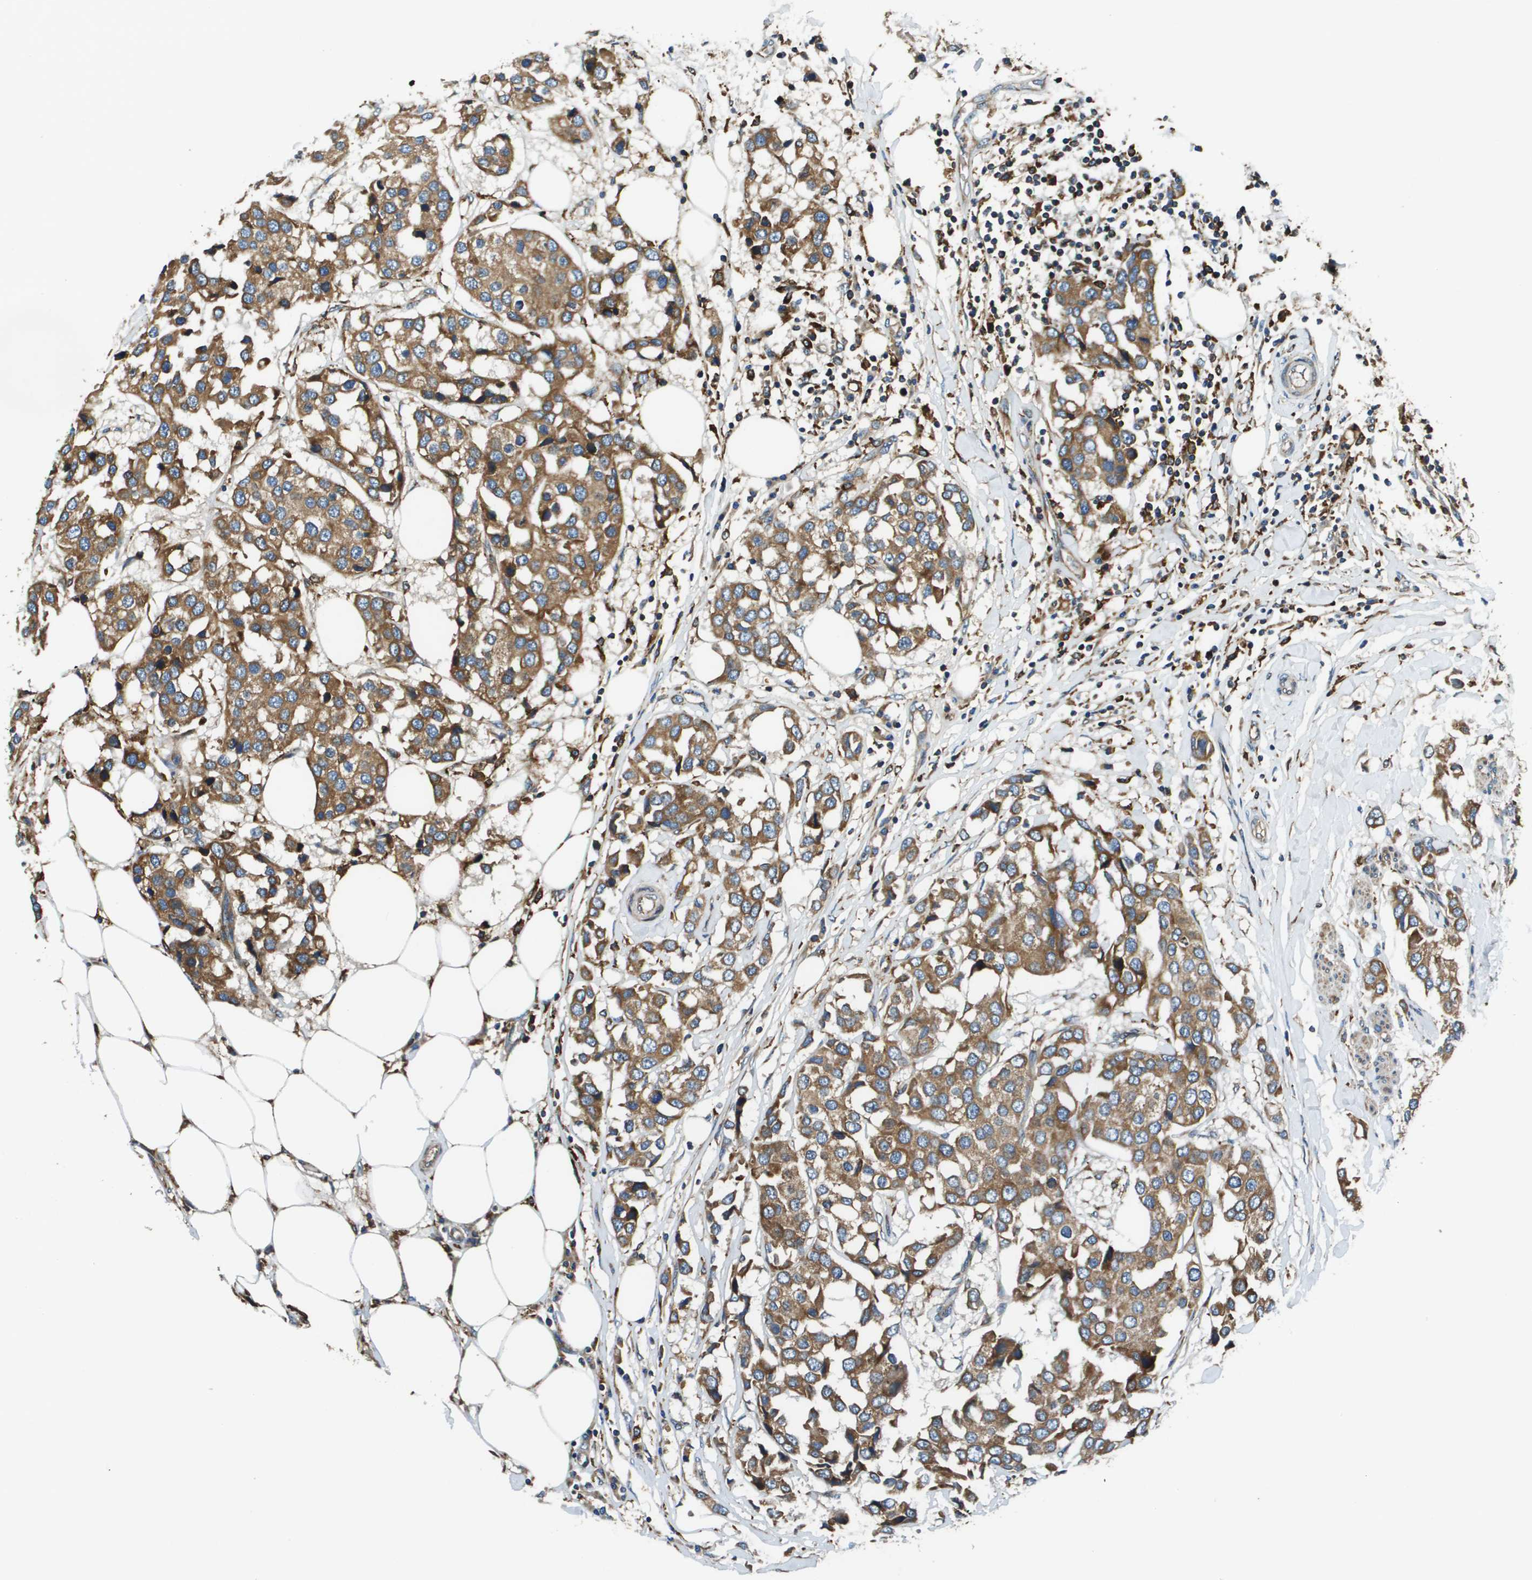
{"staining": {"intensity": "moderate", "quantity": ">75%", "location": "cytoplasmic/membranous"}, "tissue": "breast cancer", "cell_type": "Tumor cells", "image_type": "cancer", "snomed": [{"axis": "morphology", "description": "Duct carcinoma"}, {"axis": "topography", "description": "Breast"}], "caption": "Immunohistochemistry of human breast cancer (invasive ductal carcinoma) displays medium levels of moderate cytoplasmic/membranous expression in about >75% of tumor cells. Nuclei are stained in blue.", "gene": "CNPY3", "patient": {"sex": "female", "age": 80}}